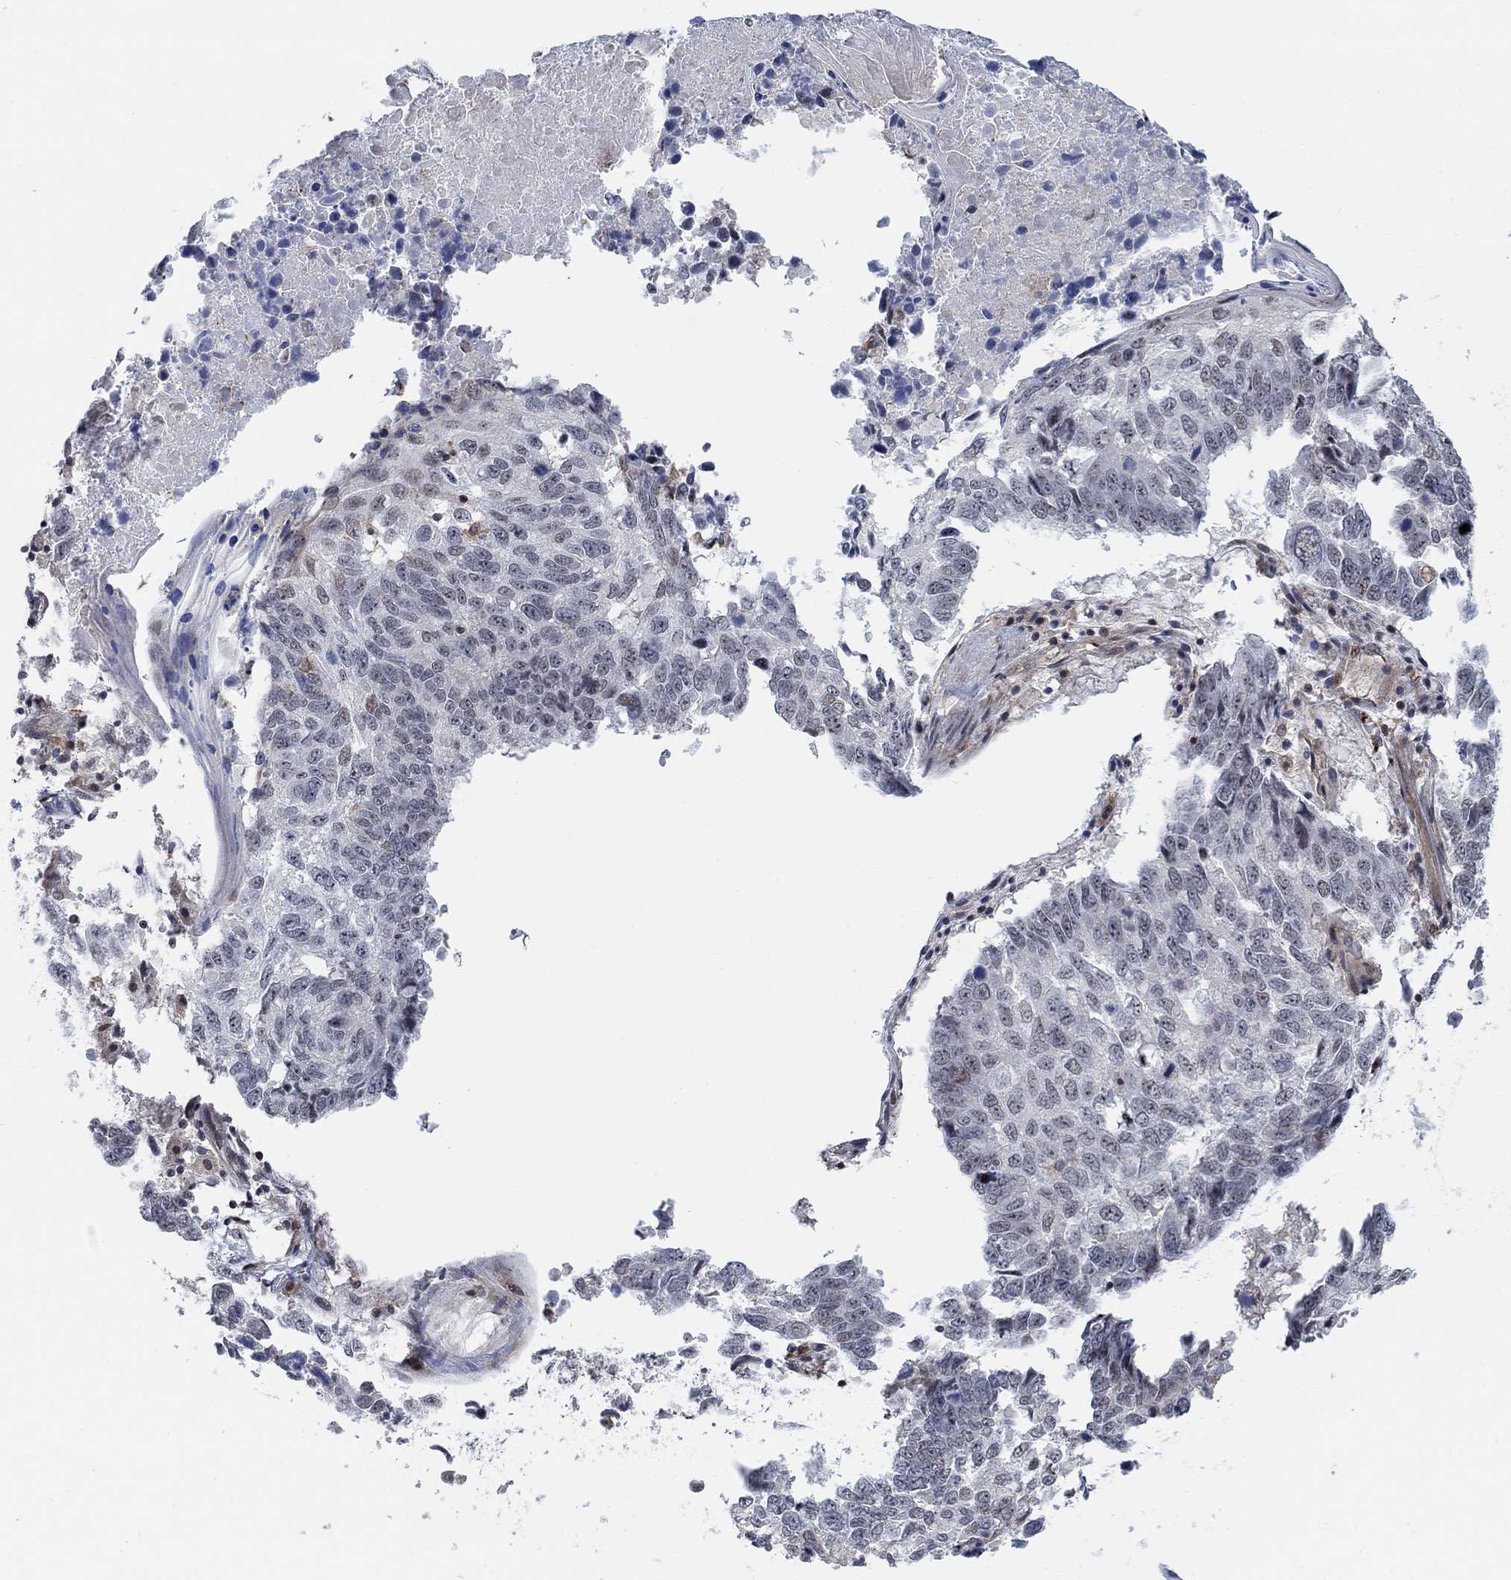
{"staining": {"intensity": "negative", "quantity": "none", "location": "none"}, "tissue": "lung cancer", "cell_type": "Tumor cells", "image_type": "cancer", "snomed": [{"axis": "morphology", "description": "Squamous cell carcinoma, NOS"}, {"axis": "topography", "description": "Lung"}], "caption": "The micrograph shows no staining of tumor cells in lung squamous cell carcinoma.", "gene": "PWWP2B", "patient": {"sex": "male", "age": 73}}